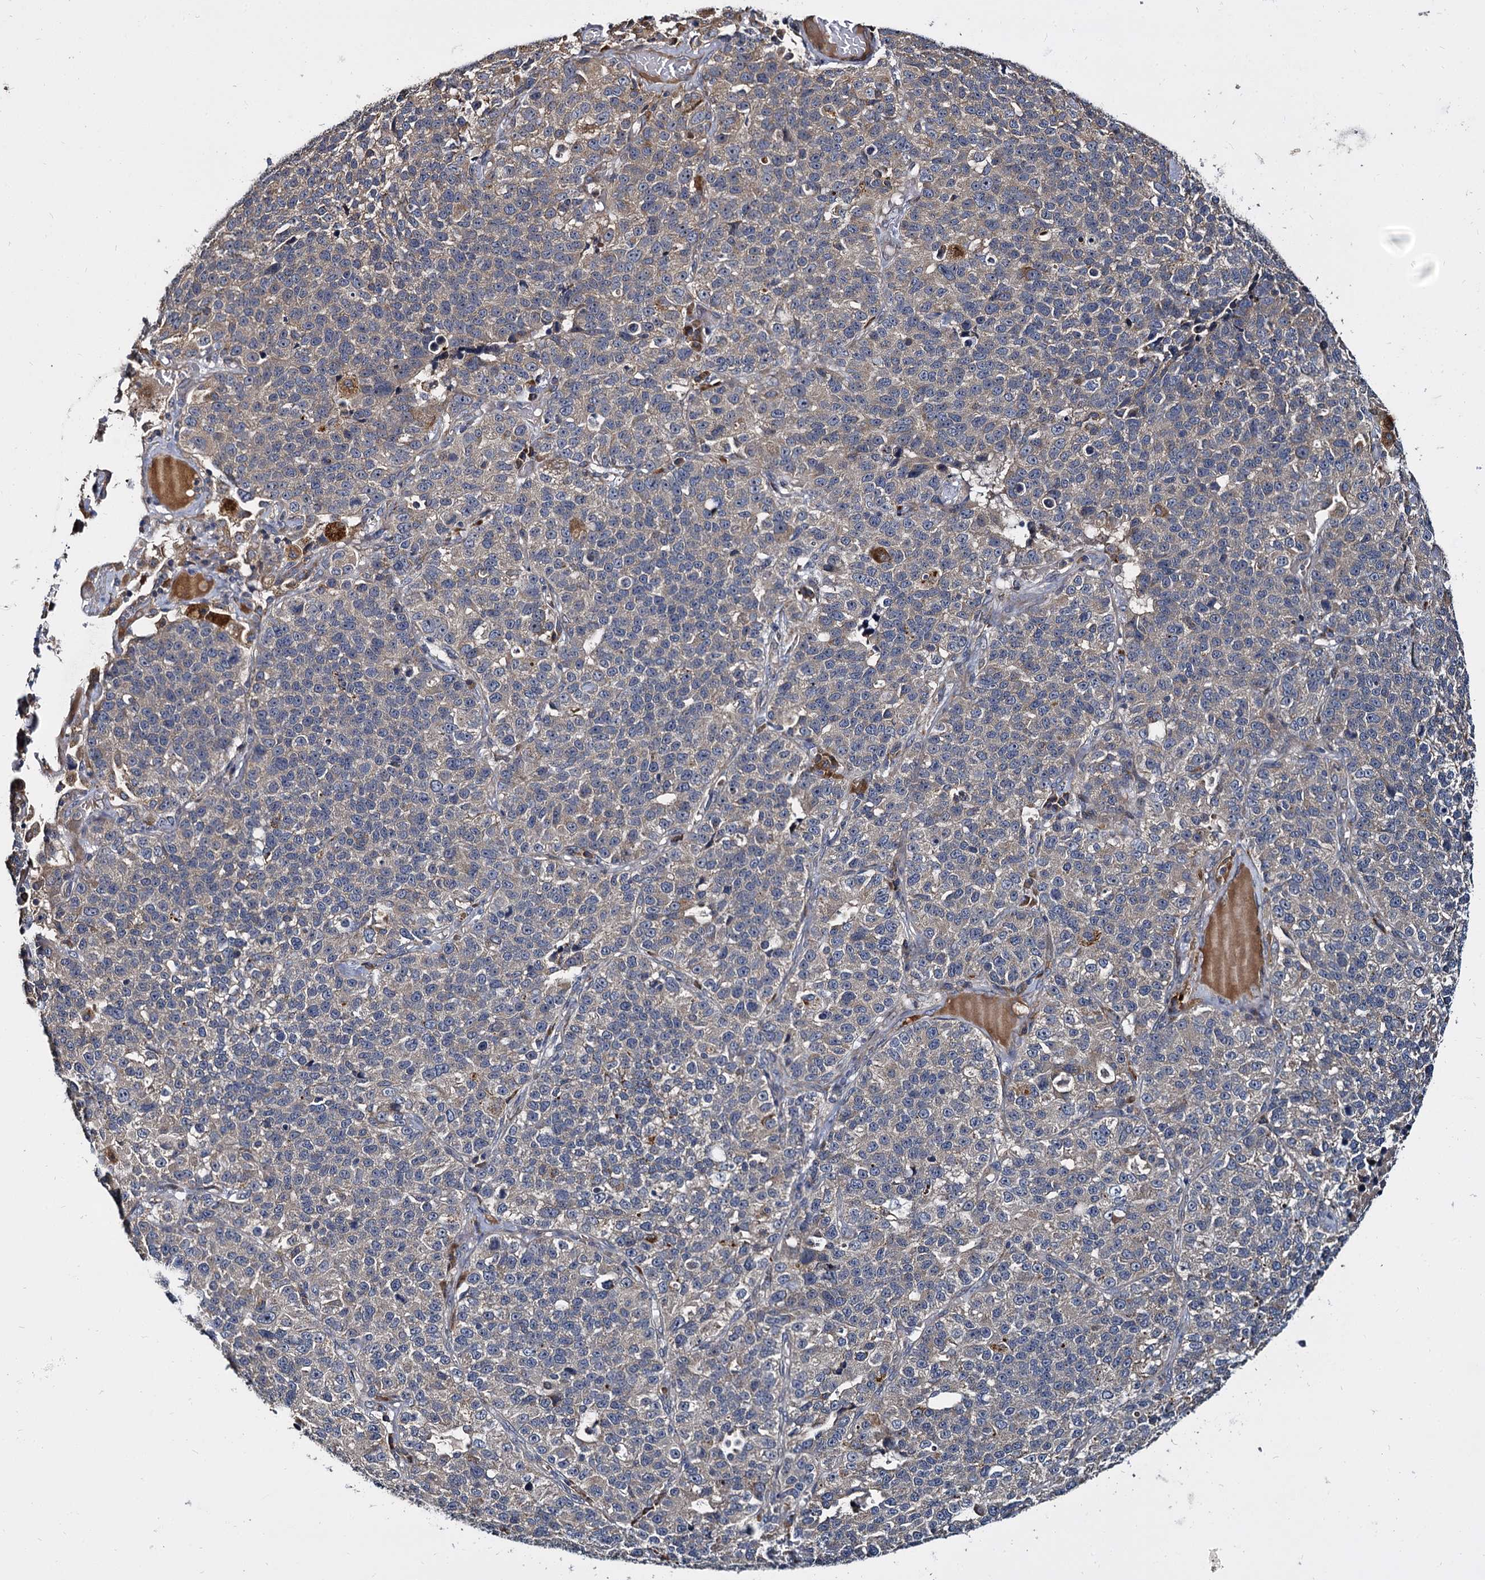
{"staining": {"intensity": "negative", "quantity": "none", "location": "none"}, "tissue": "lung cancer", "cell_type": "Tumor cells", "image_type": "cancer", "snomed": [{"axis": "morphology", "description": "Adenocarcinoma, NOS"}, {"axis": "topography", "description": "Lung"}], "caption": "Lung cancer (adenocarcinoma) was stained to show a protein in brown. There is no significant expression in tumor cells.", "gene": "WWC3", "patient": {"sex": "male", "age": 49}}